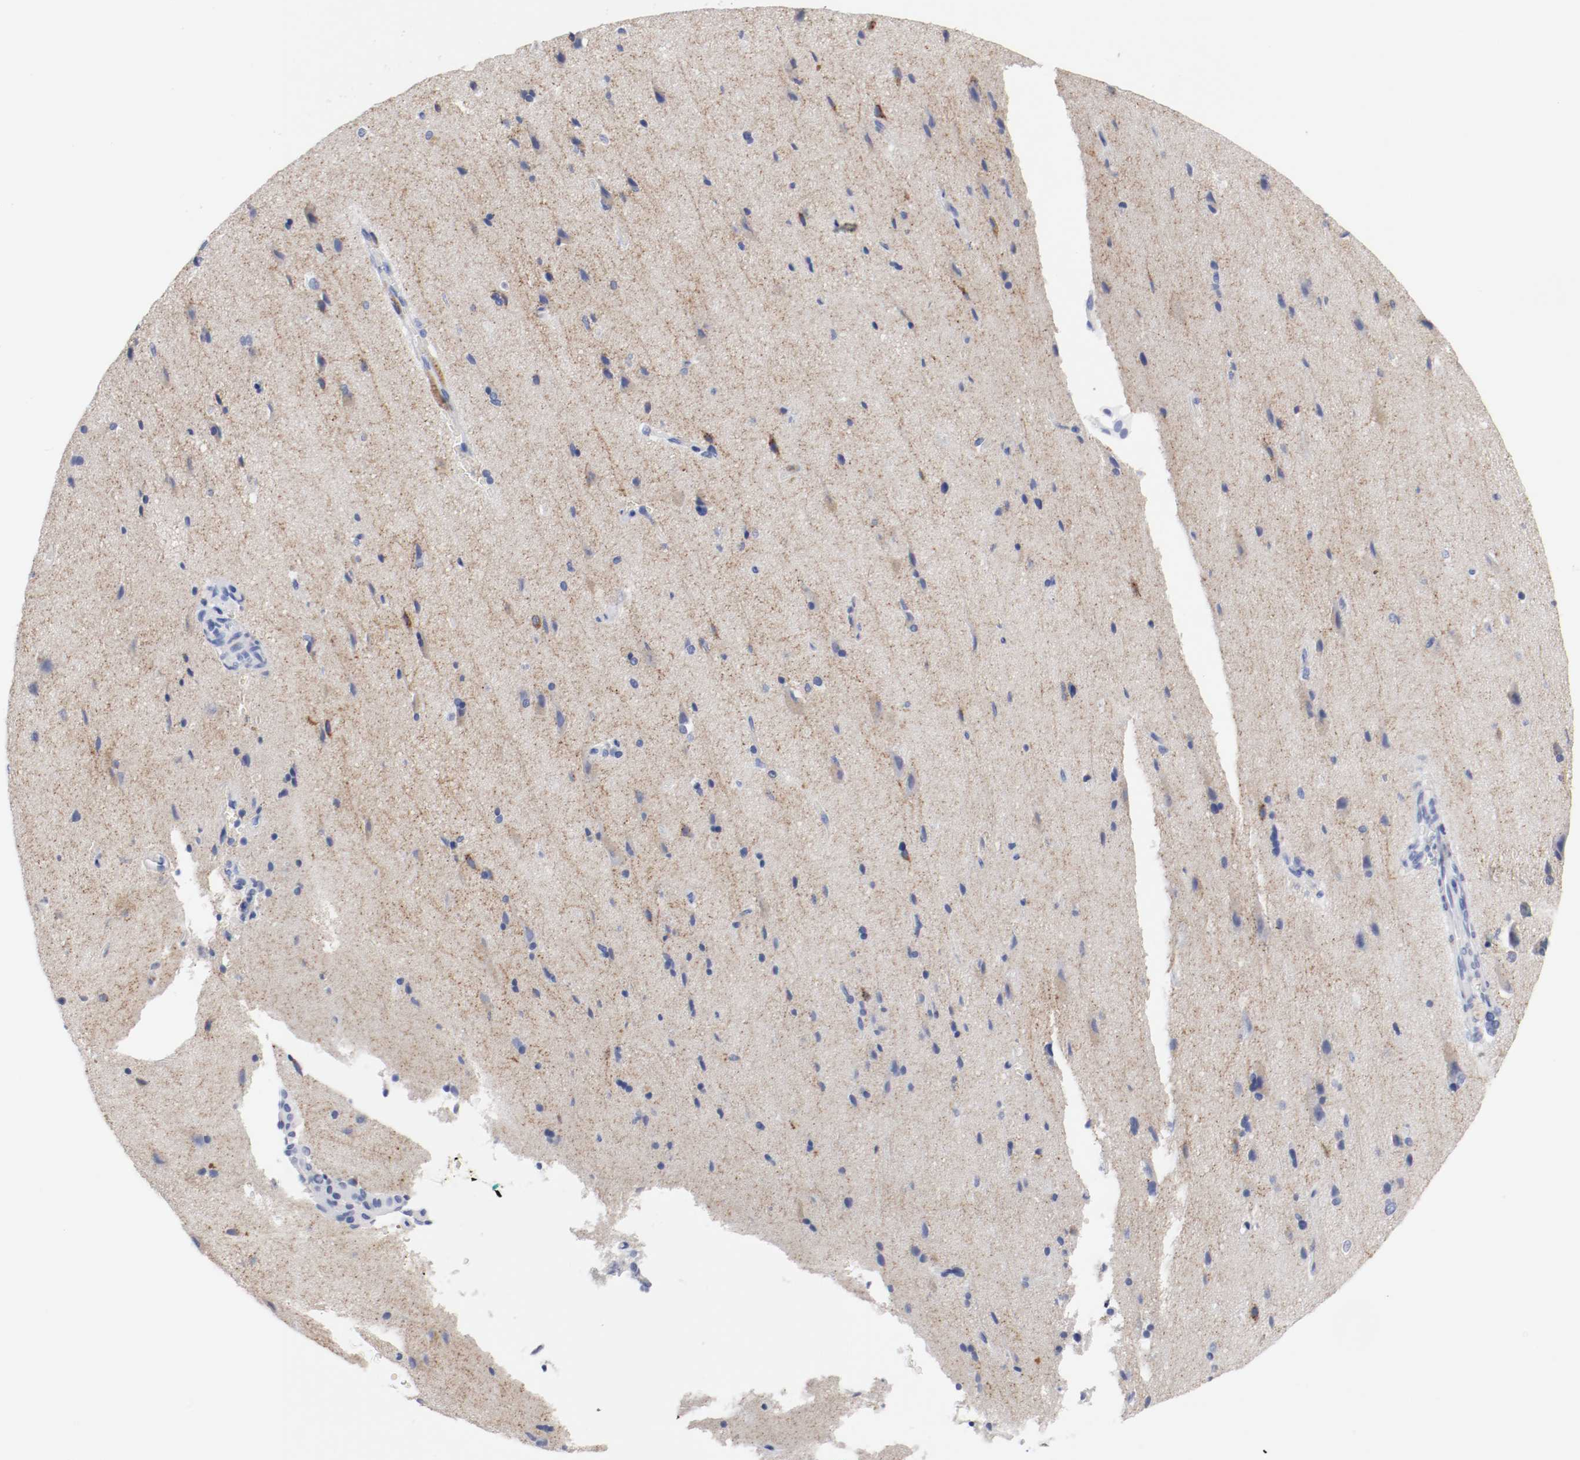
{"staining": {"intensity": "negative", "quantity": "none", "location": "none"}, "tissue": "cerebral cortex", "cell_type": "Endothelial cells", "image_type": "normal", "snomed": [{"axis": "morphology", "description": "Normal tissue, NOS"}, {"axis": "topography", "description": "Cerebral cortex"}], "caption": "This is an immunohistochemistry image of normal human cerebral cortex. There is no positivity in endothelial cells.", "gene": "GAD1", "patient": {"sex": "male", "age": 62}}